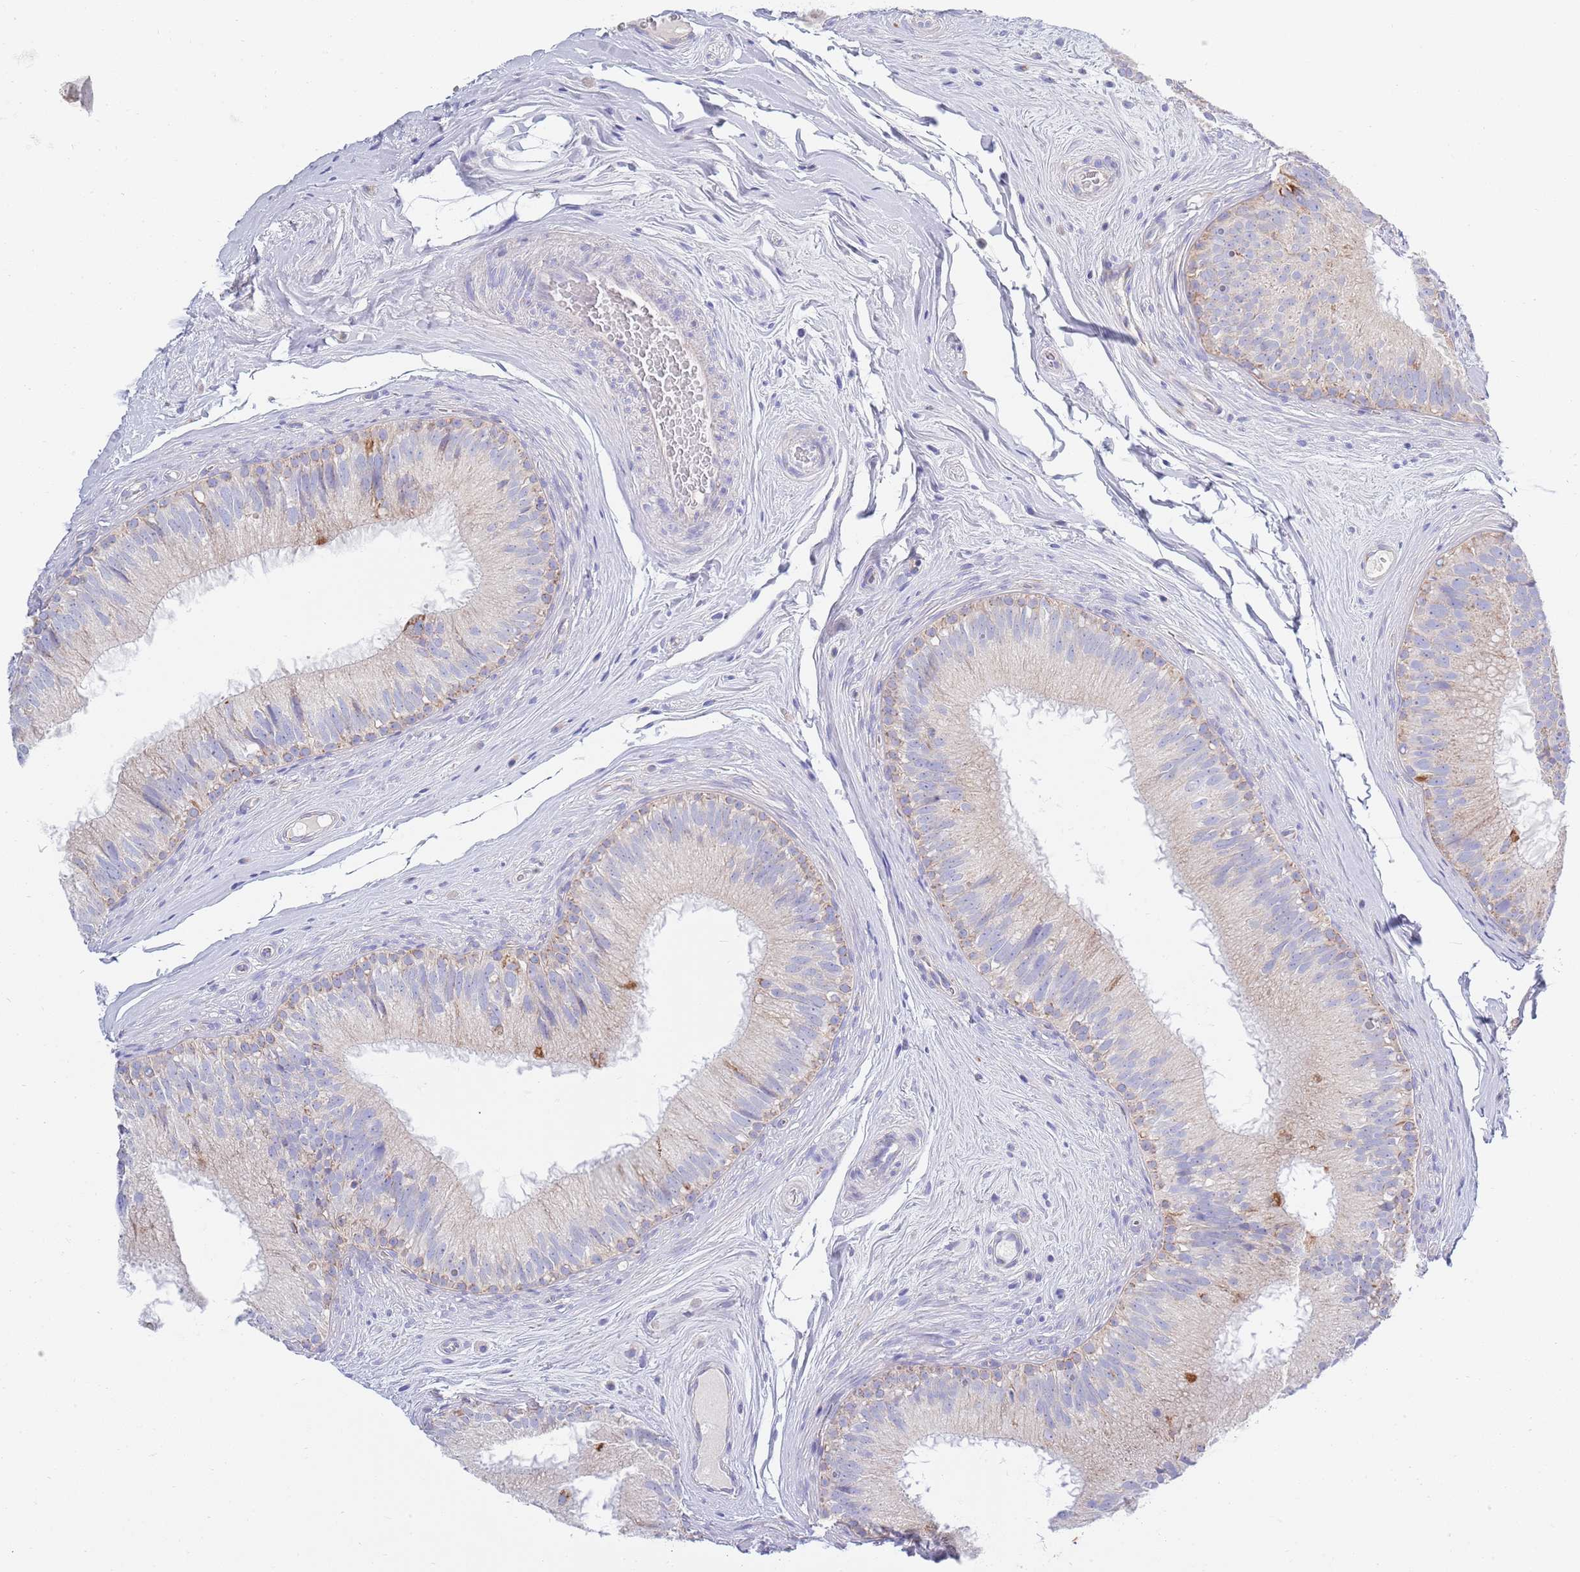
{"staining": {"intensity": "moderate", "quantity": "<25%", "location": "cytoplasmic/membranous"}, "tissue": "epididymis", "cell_type": "Glandular cells", "image_type": "normal", "snomed": [{"axis": "morphology", "description": "Normal tissue, NOS"}, {"axis": "topography", "description": "Epididymis"}], "caption": "IHC staining of benign epididymis, which reveals low levels of moderate cytoplasmic/membranous staining in about <25% of glandular cells indicating moderate cytoplasmic/membranous protein expression. The staining was performed using DAB (brown) for protein detection and nuclei were counterstained in hematoxylin (blue).", "gene": "EMC8", "patient": {"sex": "male", "age": 34}}